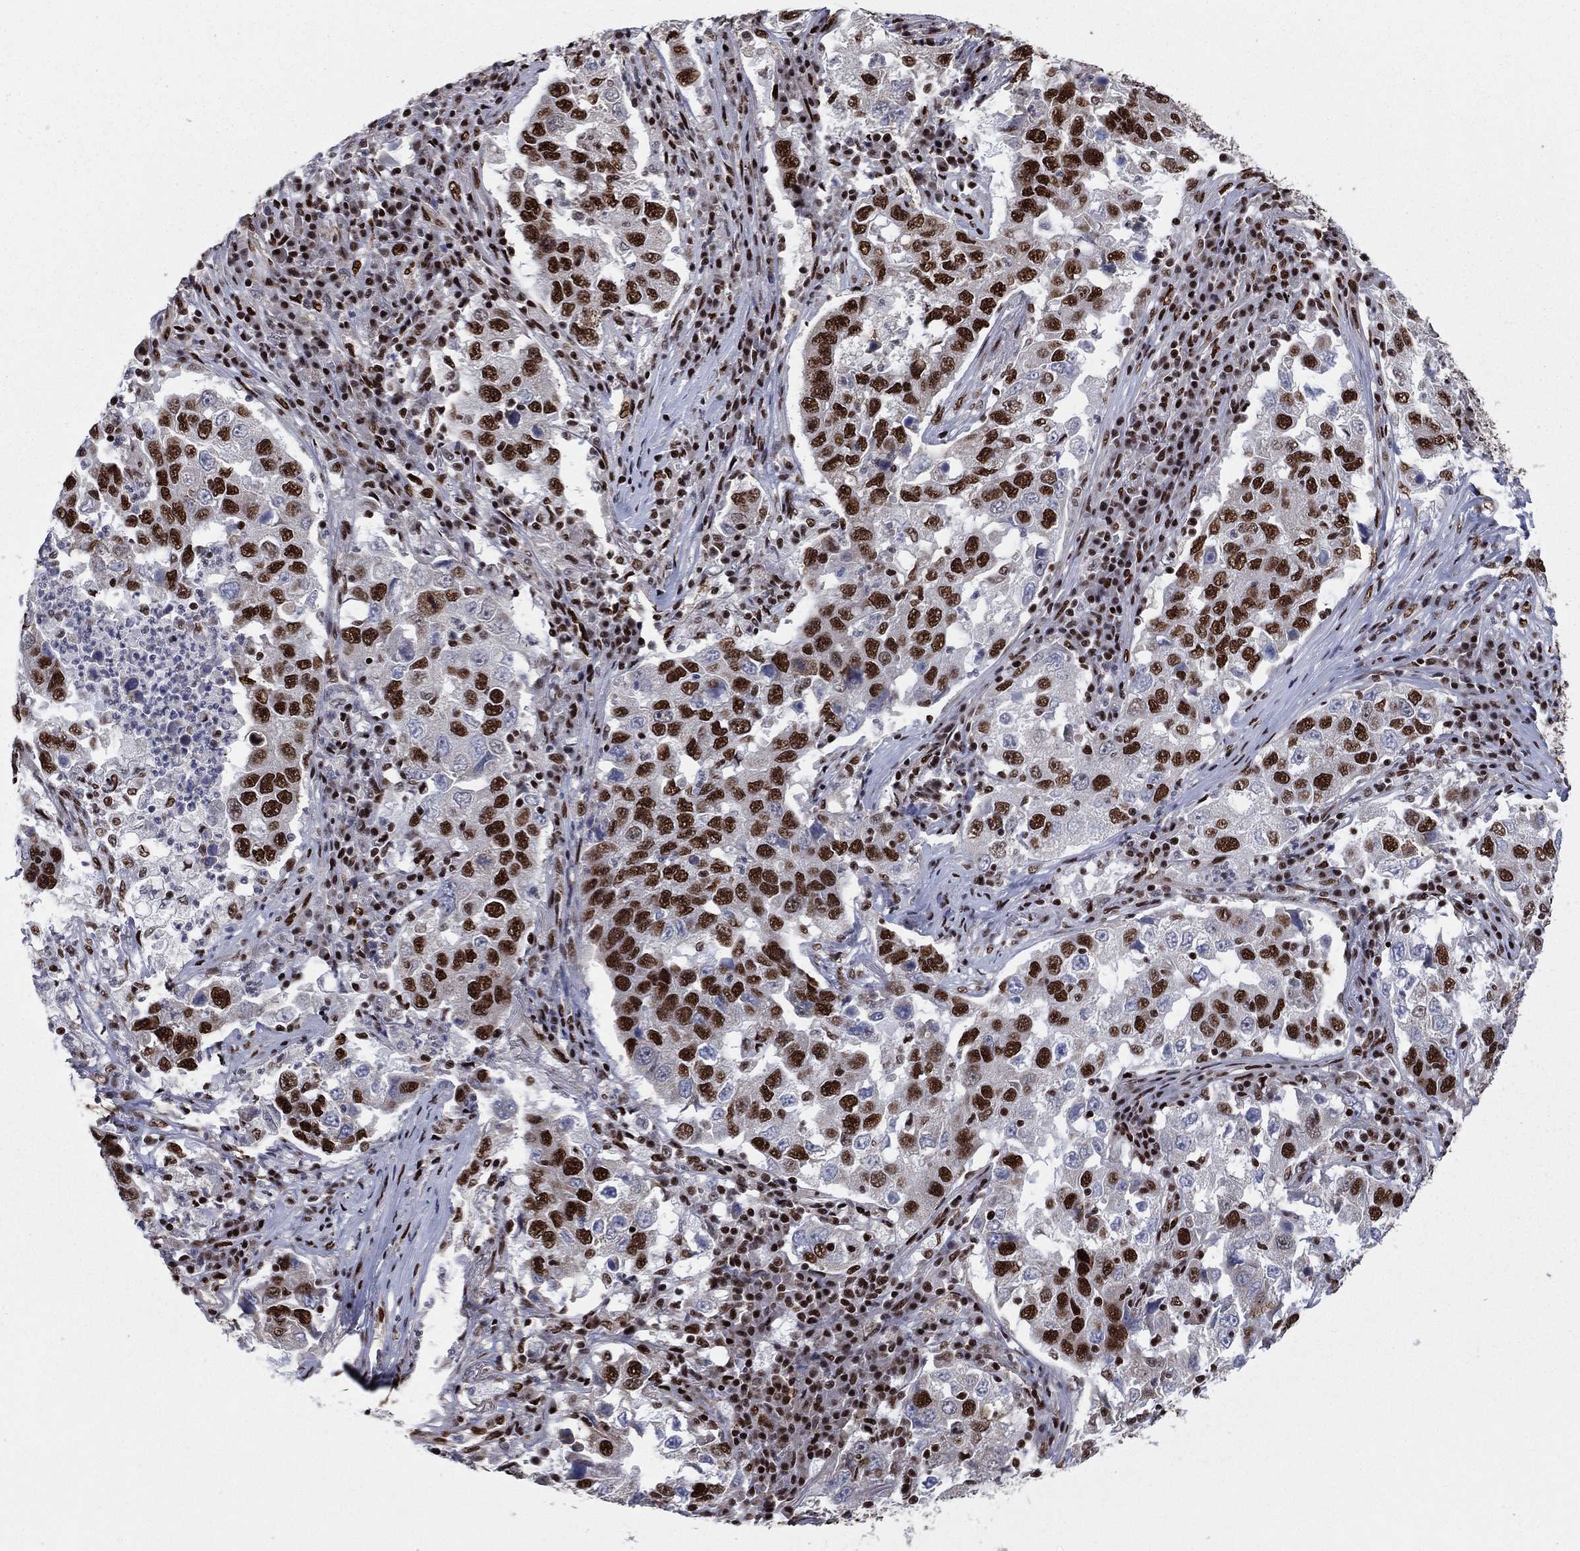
{"staining": {"intensity": "strong", "quantity": ">75%", "location": "nuclear"}, "tissue": "lung cancer", "cell_type": "Tumor cells", "image_type": "cancer", "snomed": [{"axis": "morphology", "description": "Adenocarcinoma, NOS"}, {"axis": "topography", "description": "Lung"}], "caption": "Protein expression analysis of human adenocarcinoma (lung) reveals strong nuclear expression in approximately >75% of tumor cells. The staining was performed using DAB (3,3'-diaminobenzidine) to visualize the protein expression in brown, while the nuclei were stained in blue with hematoxylin (Magnification: 20x).", "gene": "TP53BP1", "patient": {"sex": "male", "age": 73}}